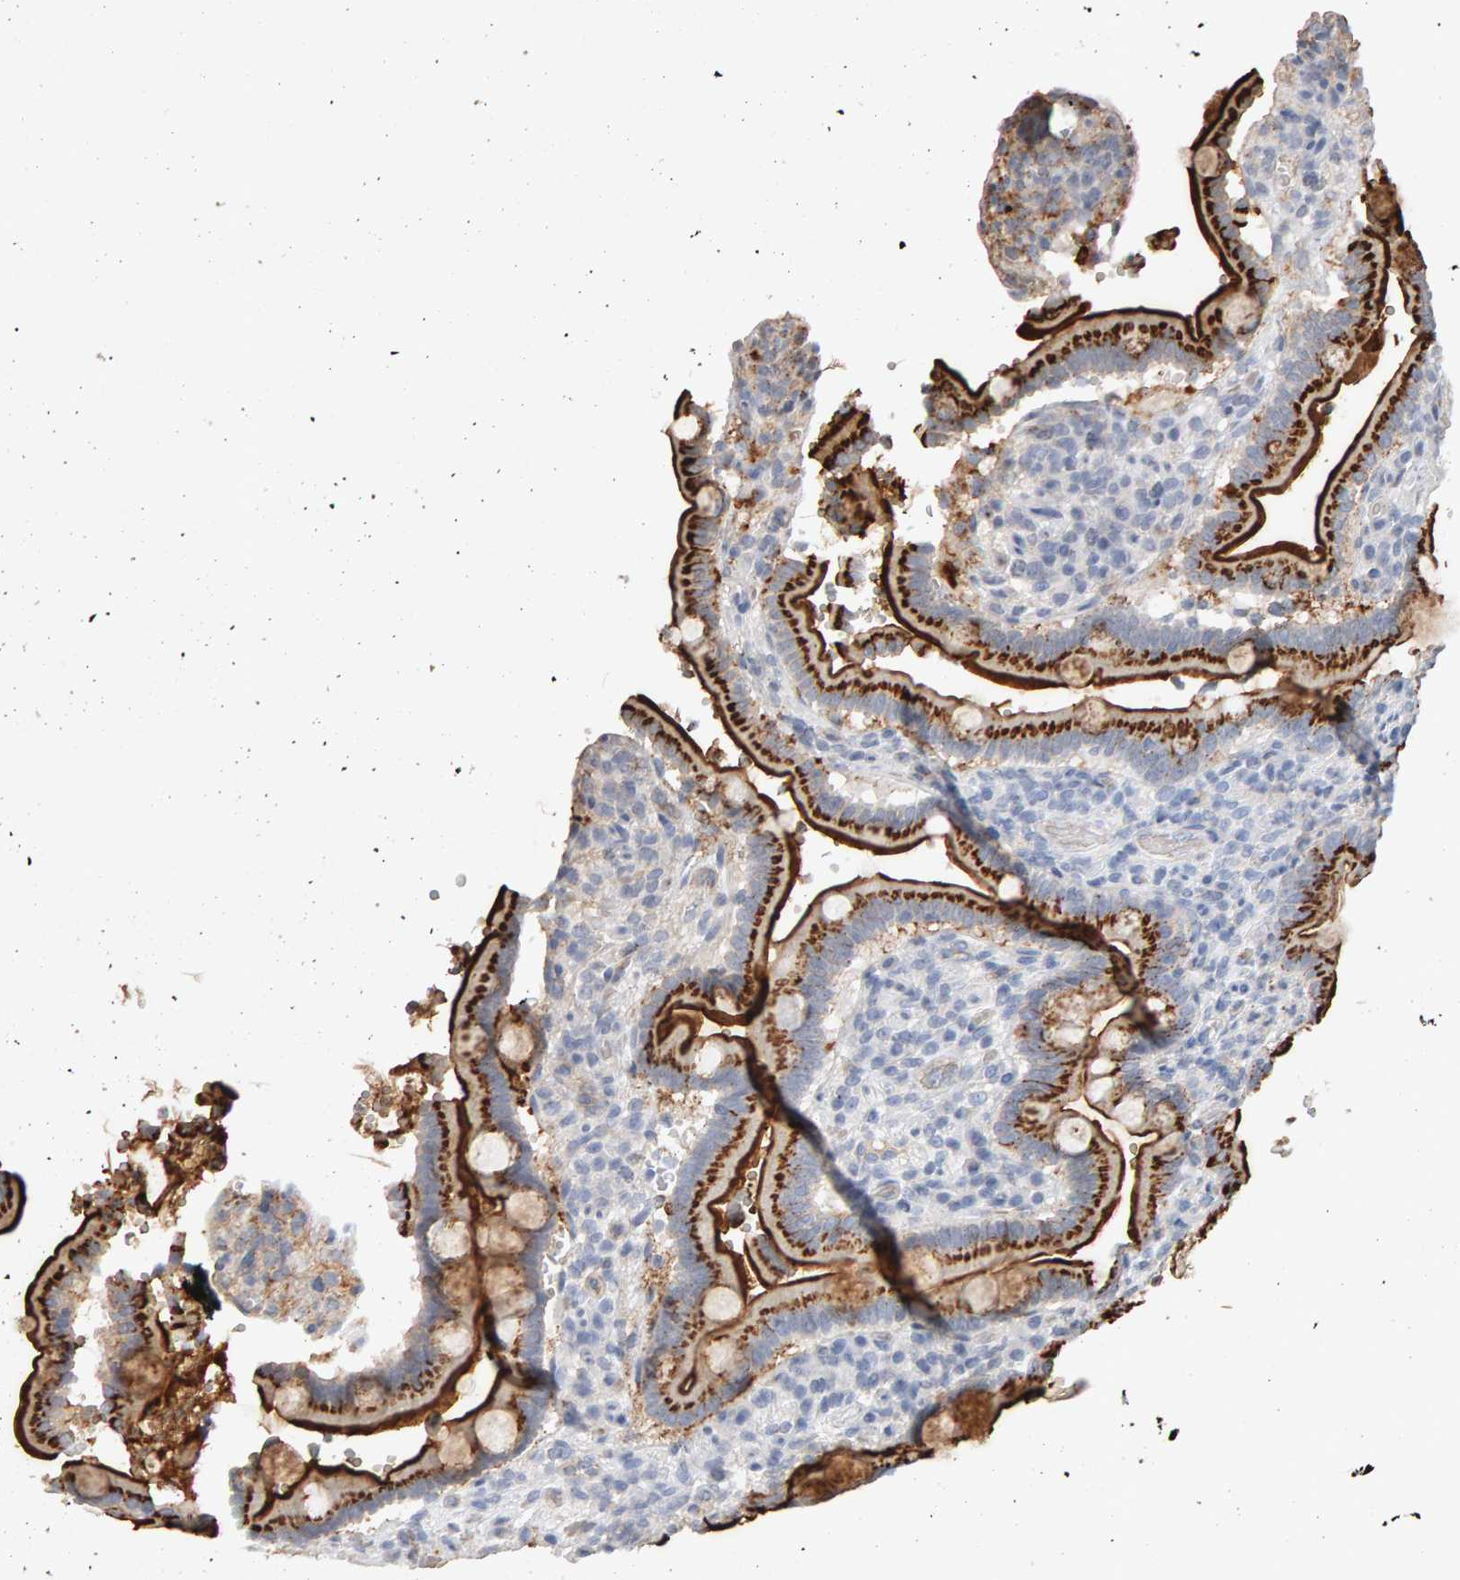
{"staining": {"intensity": "strong", "quantity": "25%-75%", "location": "cytoplasmic/membranous"}, "tissue": "duodenum", "cell_type": "Glandular cells", "image_type": "normal", "snomed": [{"axis": "morphology", "description": "Normal tissue, NOS"}, {"axis": "topography", "description": "Small intestine, NOS"}], "caption": "IHC histopathology image of unremarkable duodenum stained for a protein (brown), which exhibits high levels of strong cytoplasmic/membranous staining in approximately 25%-75% of glandular cells.", "gene": "PTPRM", "patient": {"sex": "female", "age": 71}}